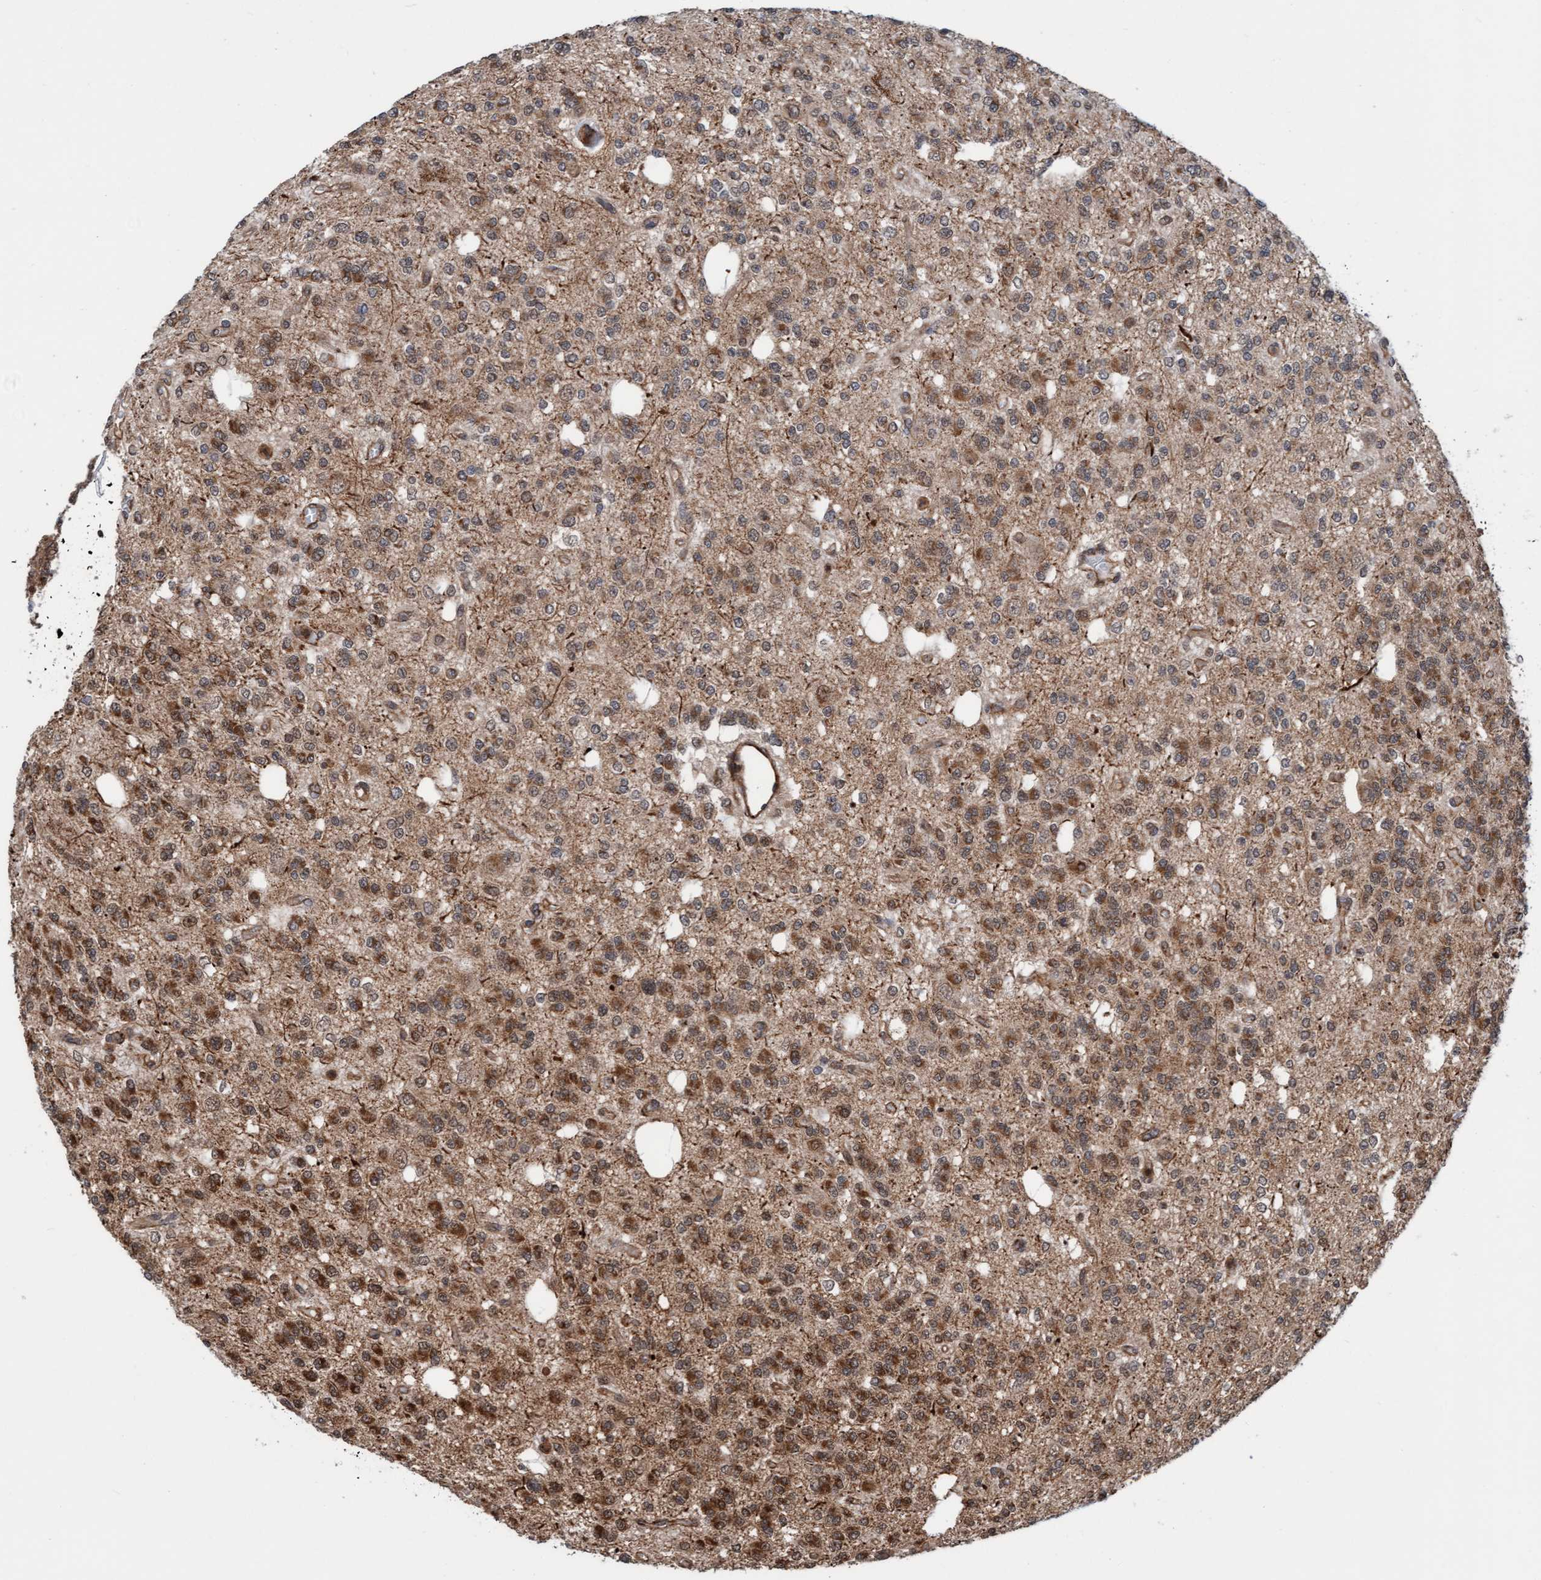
{"staining": {"intensity": "moderate", "quantity": ">75%", "location": "cytoplasmic/membranous"}, "tissue": "glioma", "cell_type": "Tumor cells", "image_type": "cancer", "snomed": [{"axis": "morphology", "description": "Glioma, malignant, Low grade"}, {"axis": "topography", "description": "Brain"}], "caption": "Protein expression by immunohistochemistry reveals moderate cytoplasmic/membranous positivity in approximately >75% of tumor cells in glioma. (DAB (3,3'-diaminobenzidine) = brown stain, brightfield microscopy at high magnification).", "gene": "STXBP4", "patient": {"sex": "male", "age": 38}}